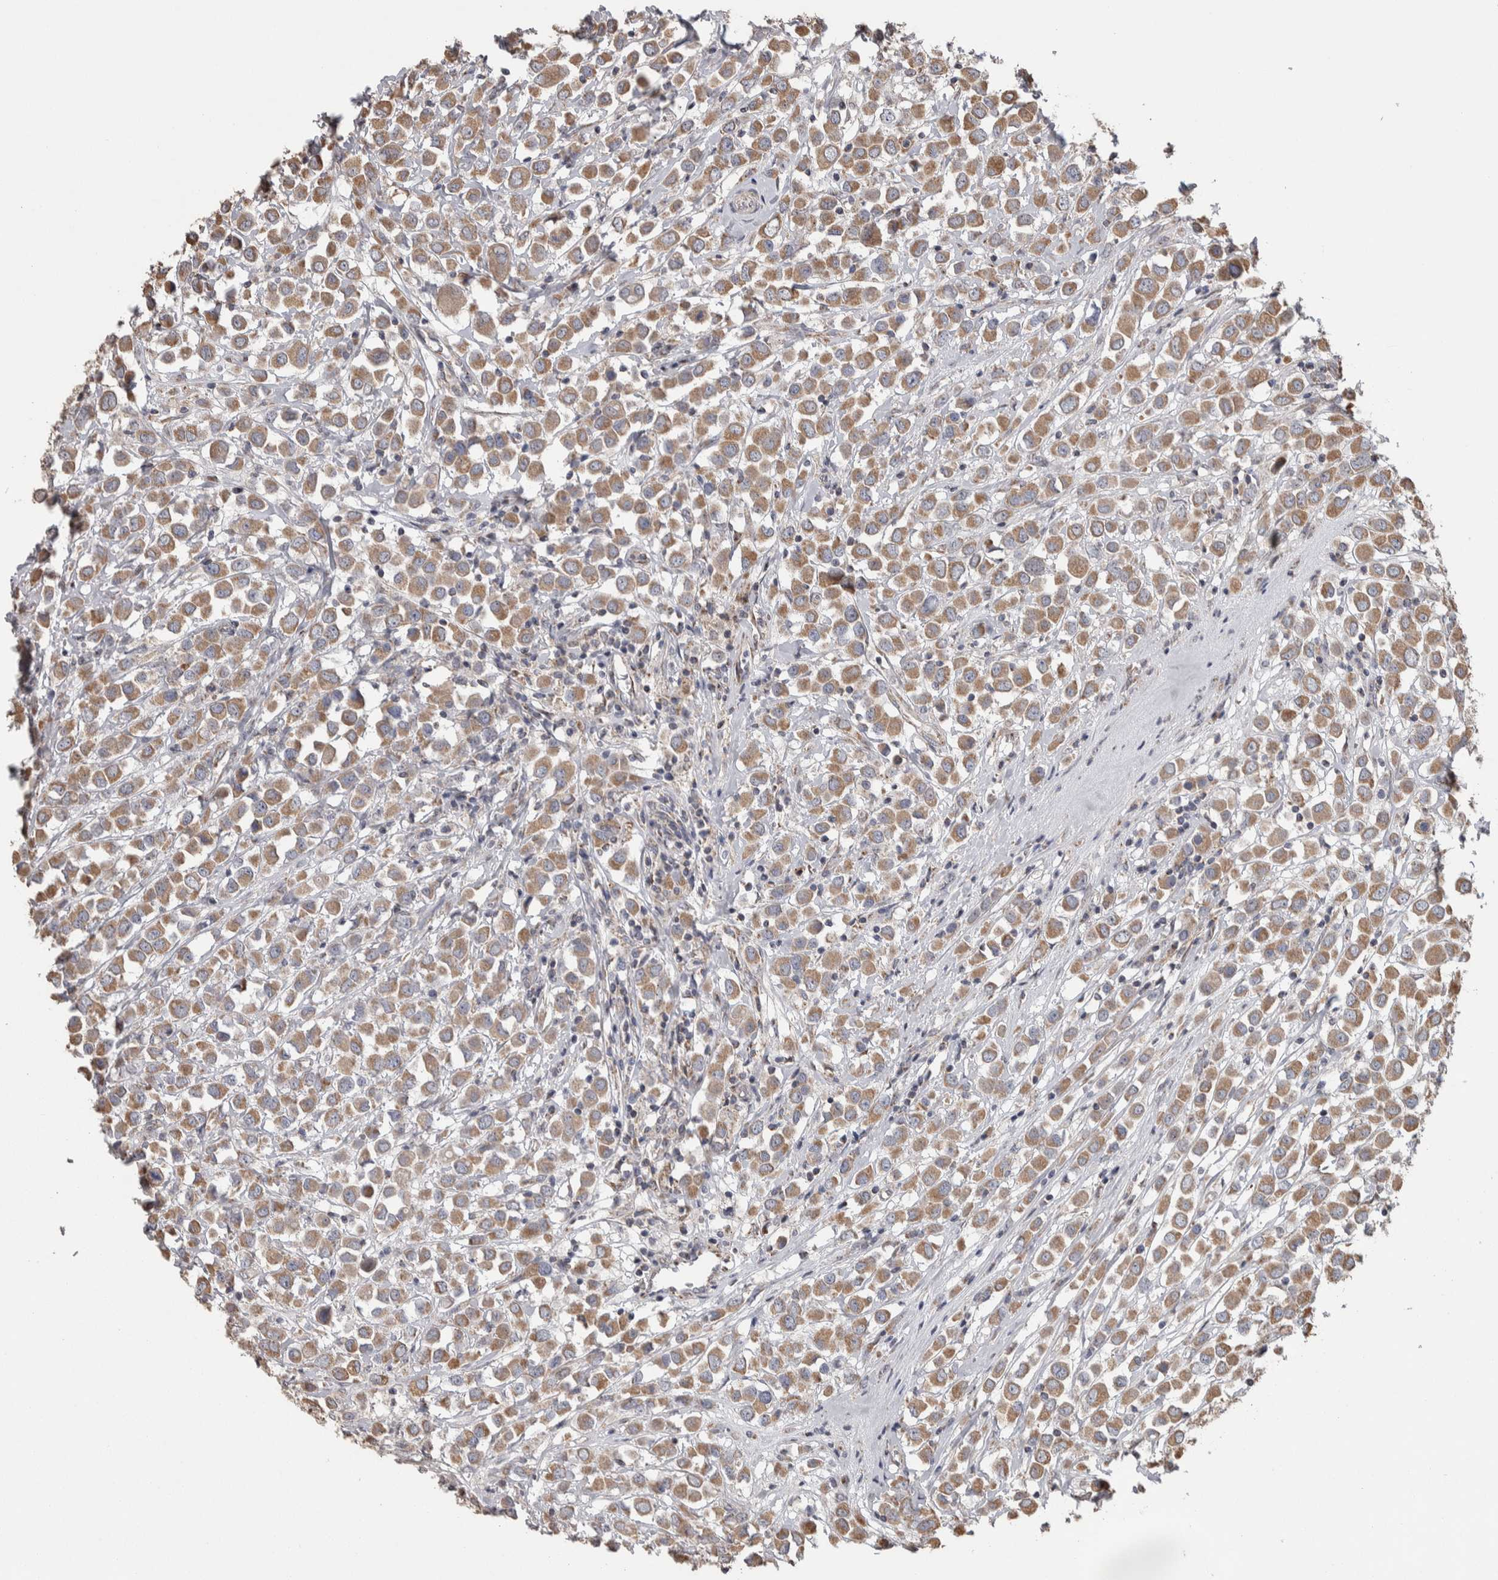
{"staining": {"intensity": "weak", "quantity": ">75%", "location": "cytoplasmic/membranous"}, "tissue": "breast cancer", "cell_type": "Tumor cells", "image_type": "cancer", "snomed": [{"axis": "morphology", "description": "Duct carcinoma"}, {"axis": "topography", "description": "Breast"}], "caption": "The histopathology image displays a brown stain indicating the presence of a protein in the cytoplasmic/membranous of tumor cells in breast cancer (infiltrating ductal carcinoma). (IHC, brightfield microscopy, high magnification).", "gene": "SCO1", "patient": {"sex": "female", "age": 61}}